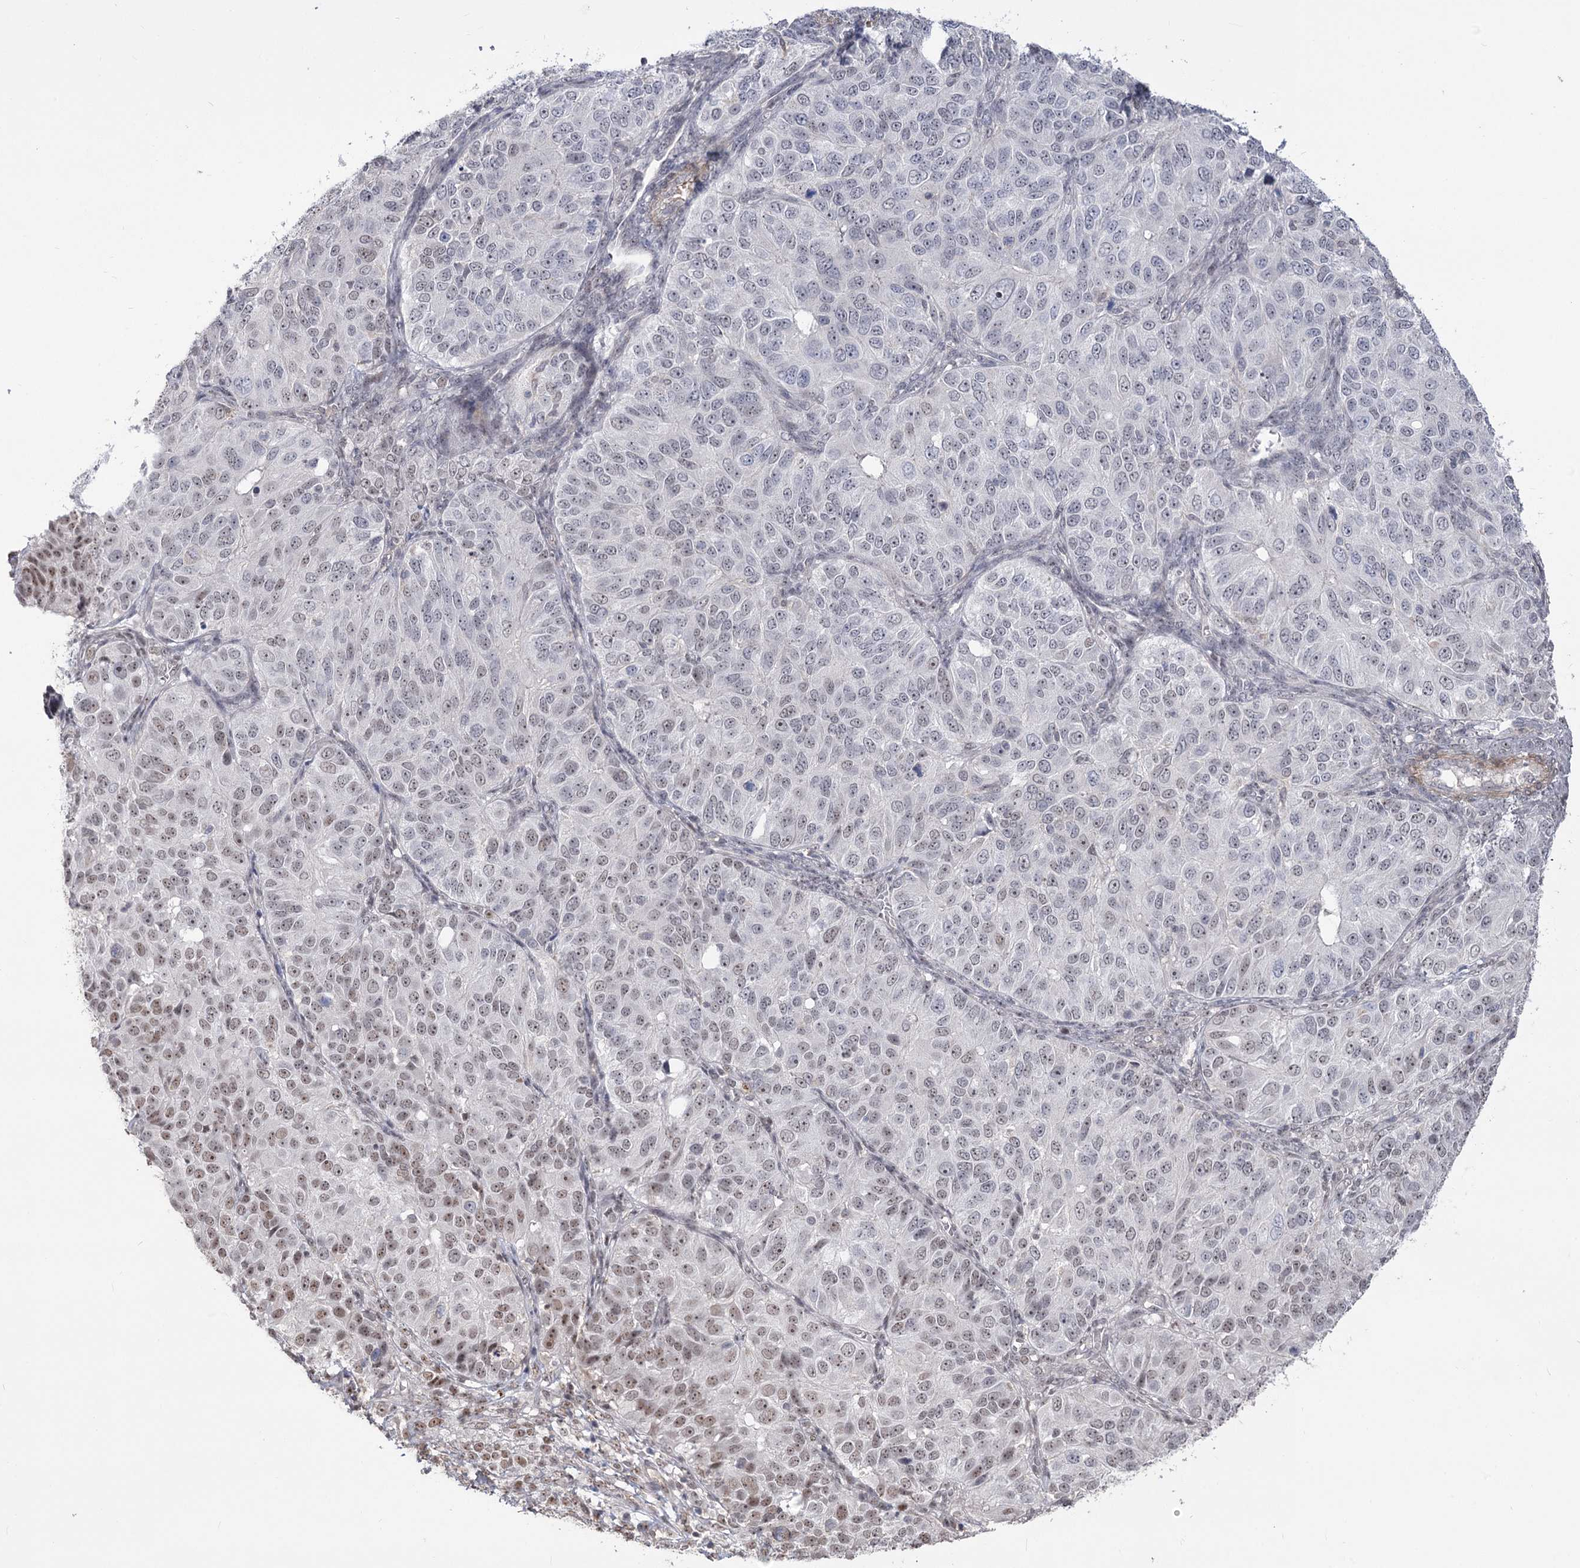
{"staining": {"intensity": "moderate", "quantity": "25%-75%", "location": "nuclear"}, "tissue": "ovarian cancer", "cell_type": "Tumor cells", "image_type": "cancer", "snomed": [{"axis": "morphology", "description": "Carcinoma, endometroid"}, {"axis": "topography", "description": "Ovary"}], "caption": "High-magnification brightfield microscopy of endometroid carcinoma (ovarian) stained with DAB (brown) and counterstained with hematoxylin (blue). tumor cells exhibit moderate nuclear positivity is appreciated in about25%-75% of cells.", "gene": "ZSCAN23", "patient": {"sex": "female", "age": 51}}